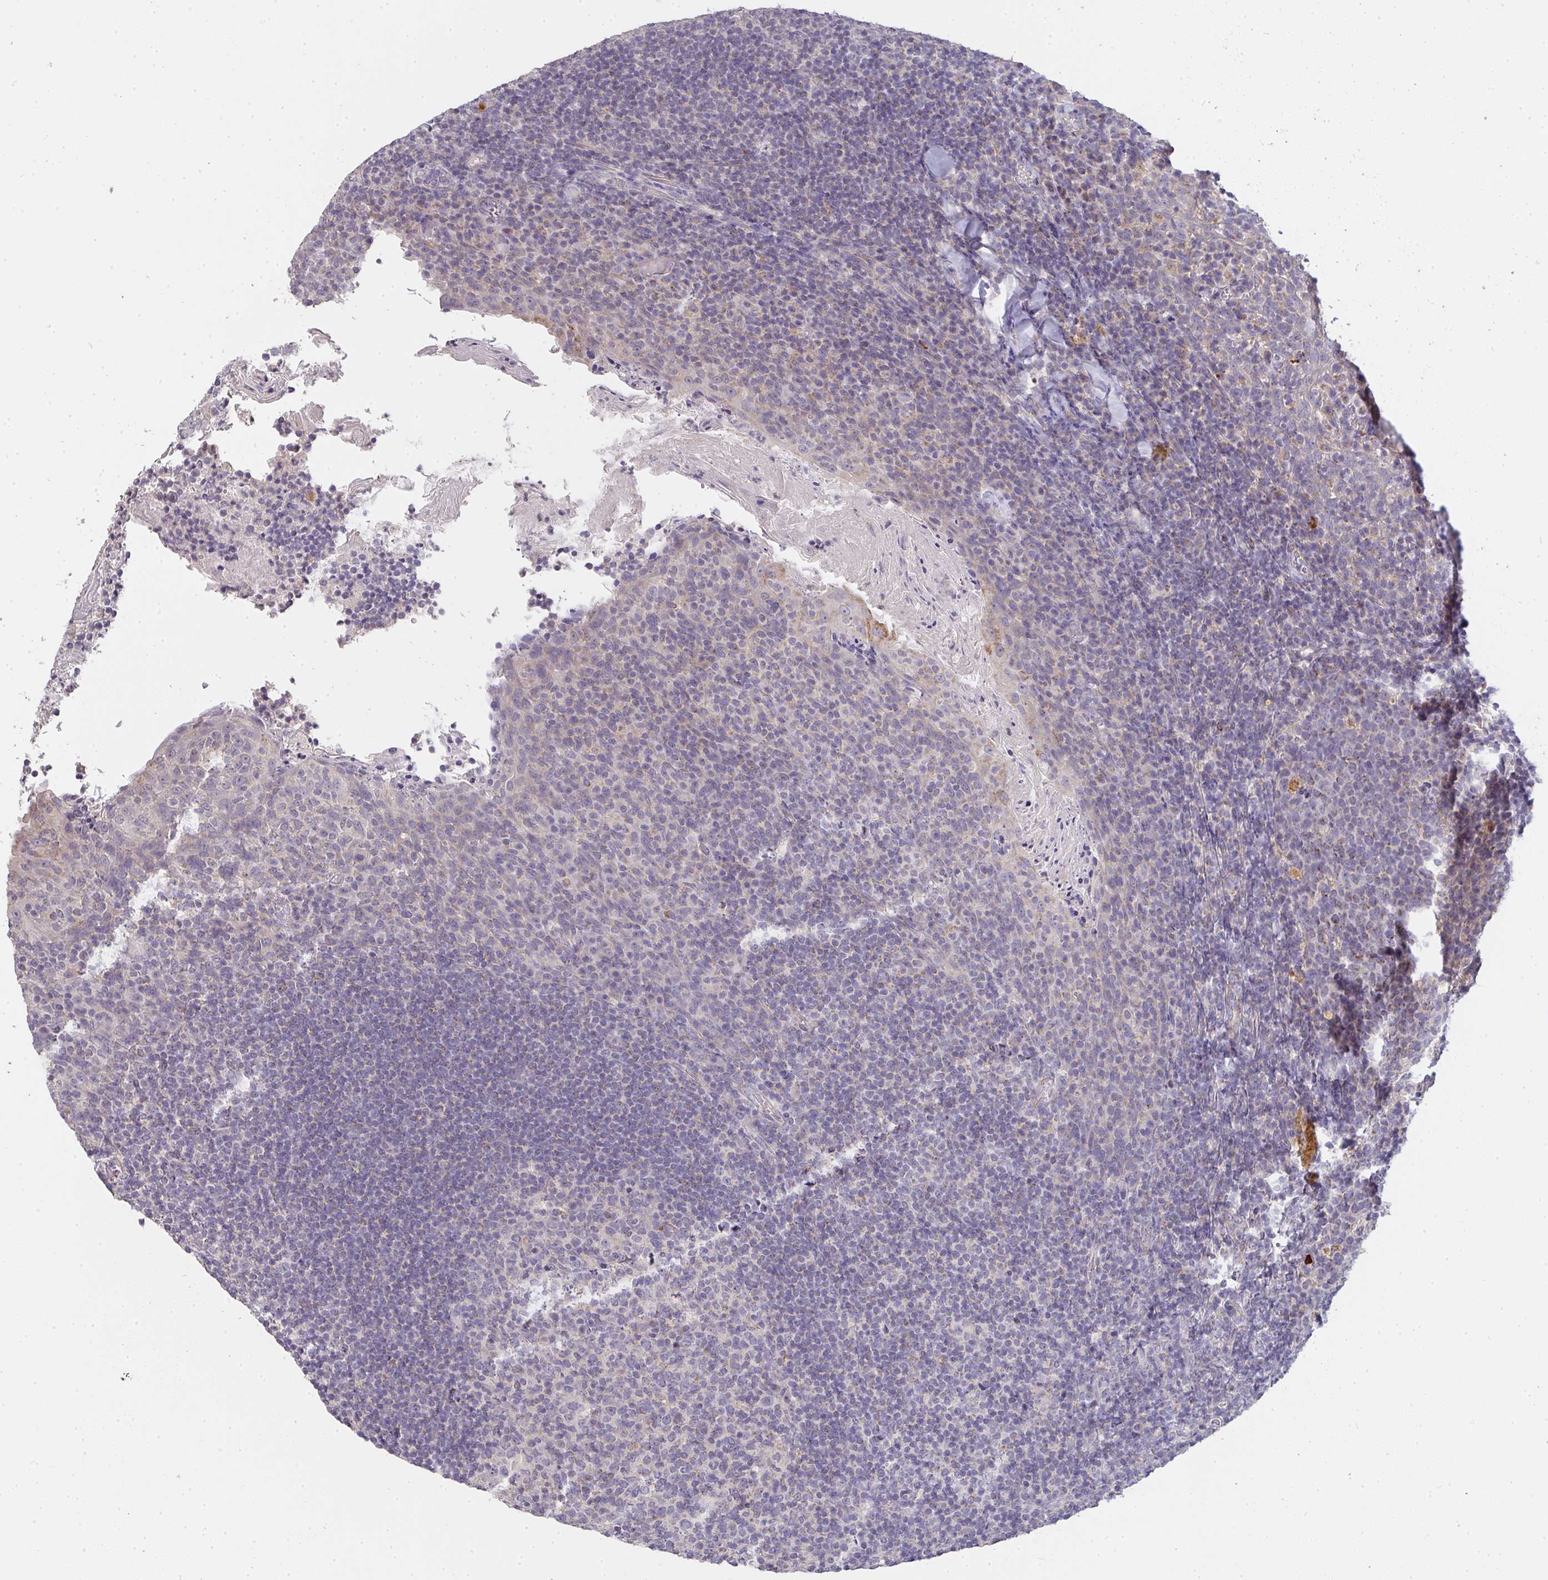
{"staining": {"intensity": "moderate", "quantity": "<25%", "location": "cytoplasmic/membranous"}, "tissue": "tonsil", "cell_type": "Germinal center cells", "image_type": "normal", "snomed": [{"axis": "morphology", "description": "Normal tissue, NOS"}, {"axis": "topography", "description": "Tonsil"}], "caption": "Immunohistochemistry staining of normal tonsil, which displays low levels of moderate cytoplasmic/membranous positivity in approximately <25% of germinal center cells indicating moderate cytoplasmic/membranous protein positivity. The staining was performed using DAB (3,3'-diaminobenzidine) (brown) for protein detection and nuclei were counterstained in hematoxylin (blue).", "gene": "TMEM219", "patient": {"sex": "female", "age": 10}}